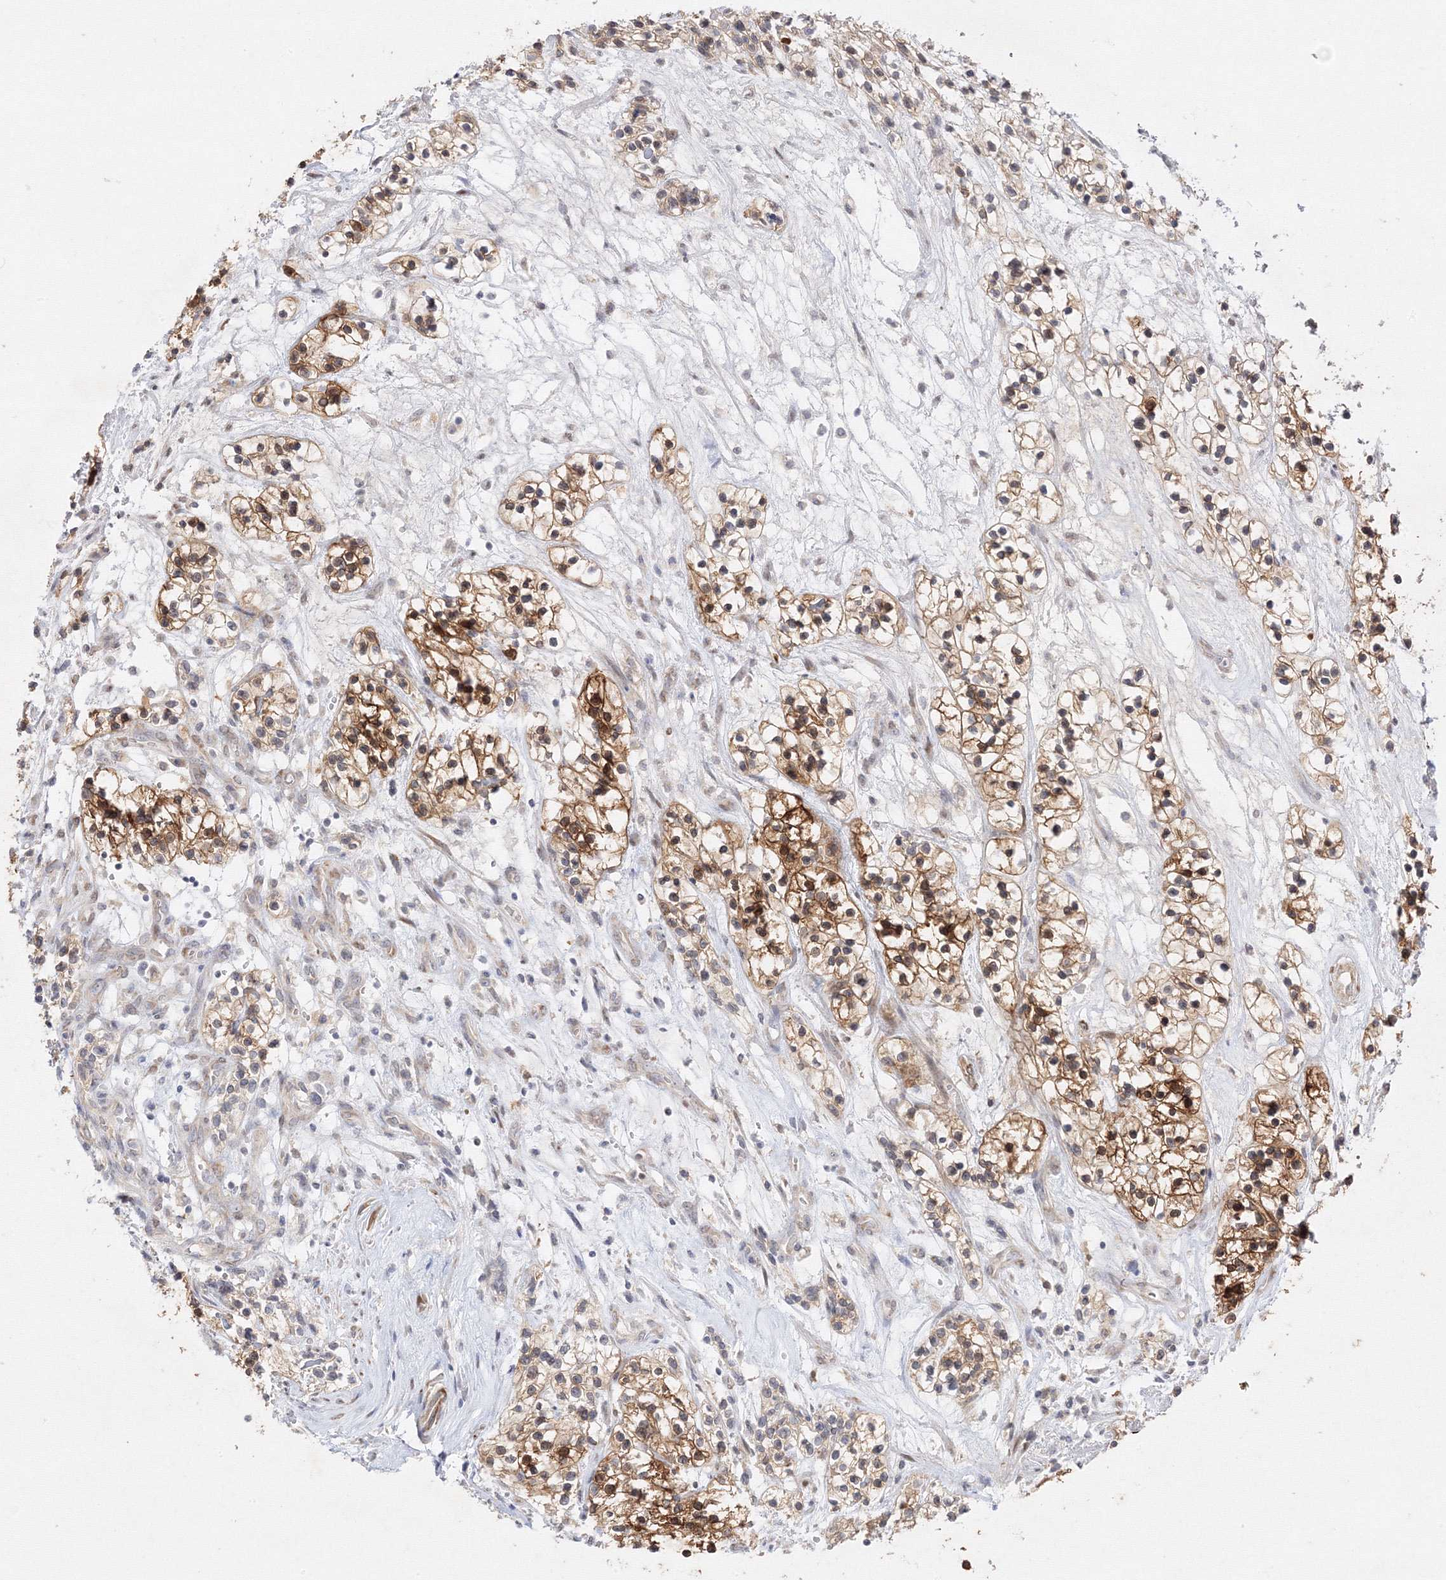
{"staining": {"intensity": "strong", "quantity": ">75%", "location": "cytoplasmic/membranous"}, "tissue": "renal cancer", "cell_type": "Tumor cells", "image_type": "cancer", "snomed": [{"axis": "morphology", "description": "Adenocarcinoma, NOS"}, {"axis": "topography", "description": "Kidney"}], "caption": "Immunohistochemistry image of neoplastic tissue: adenocarcinoma (renal) stained using immunohistochemistry (IHC) reveals high levels of strong protein expression localized specifically in the cytoplasmic/membranous of tumor cells, appearing as a cytoplasmic/membranous brown color.", "gene": "C2CD2", "patient": {"sex": "female", "age": 57}}